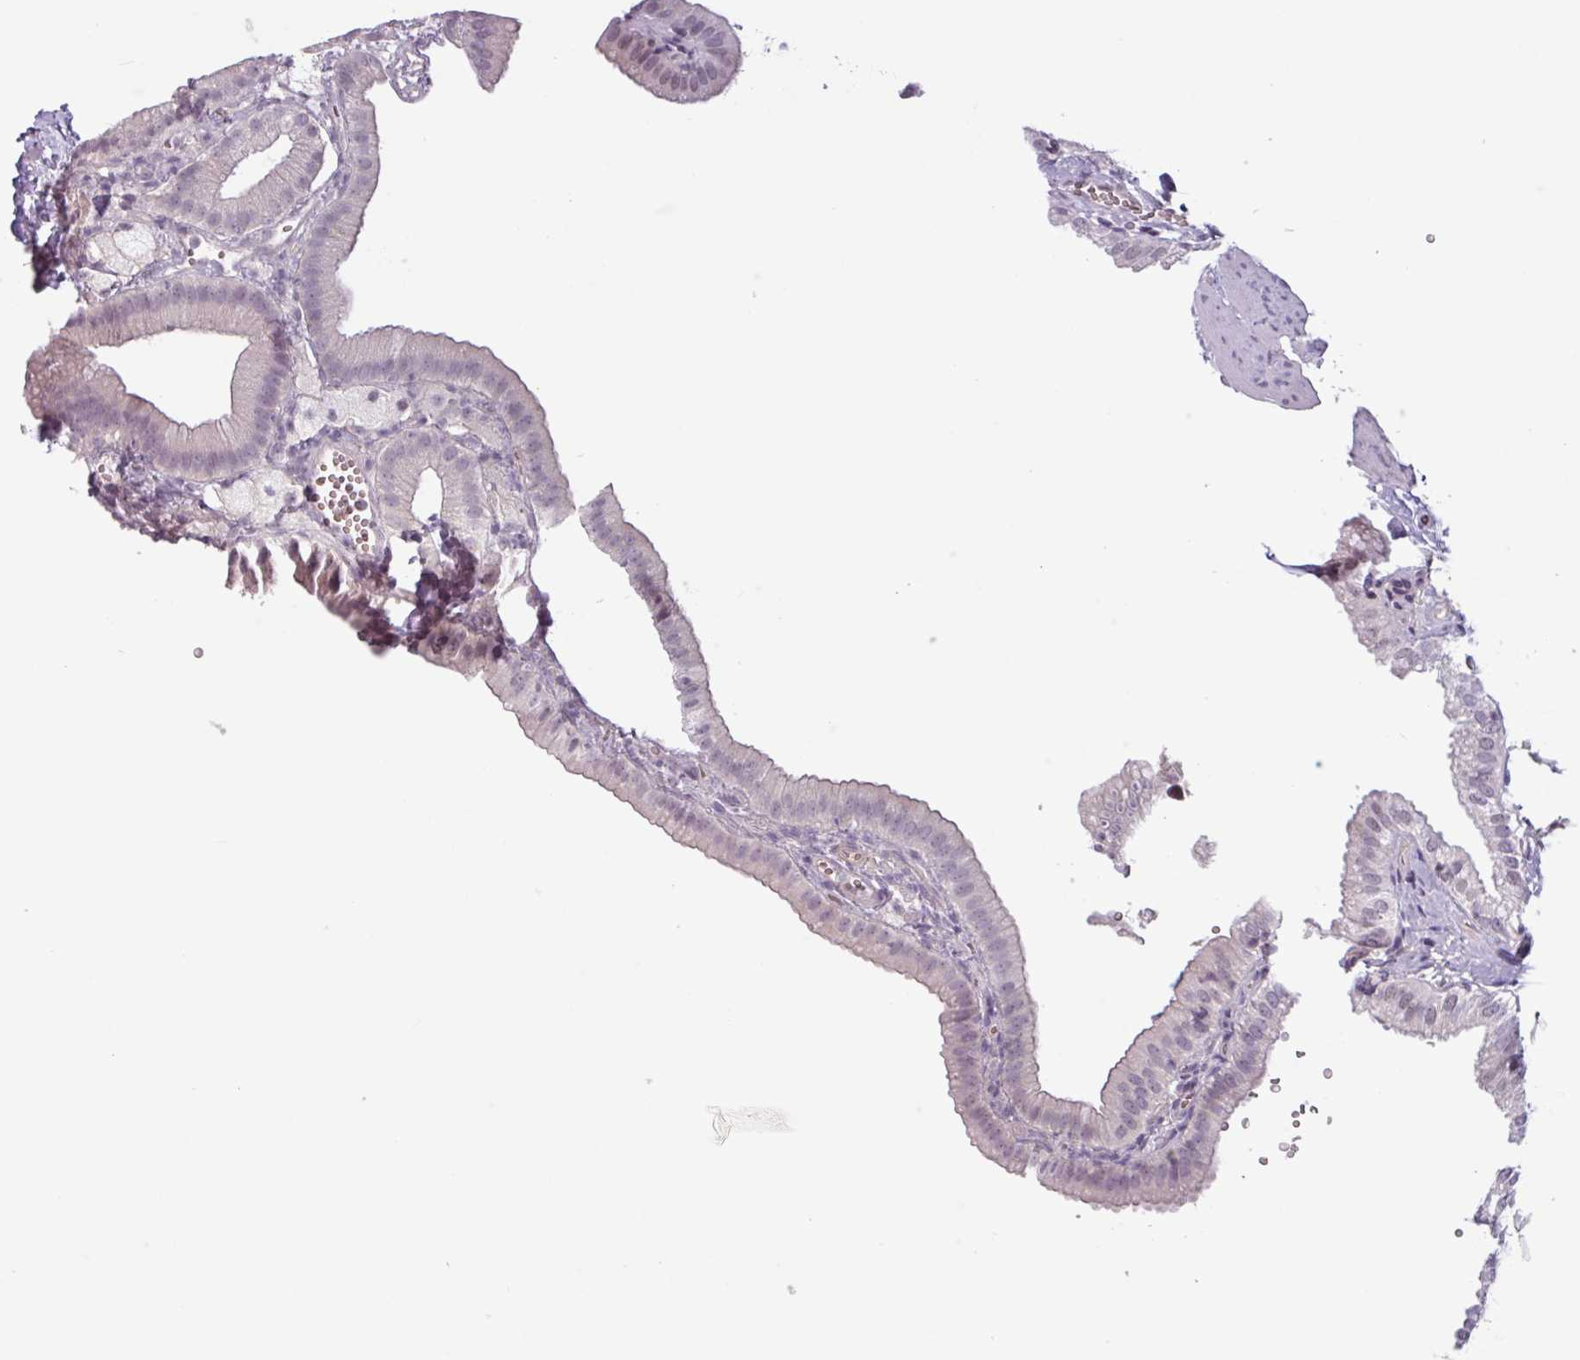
{"staining": {"intensity": "negative", "quantity": "none", "location": "none"}, "tissue": "gallbladder", "cell_type": "Glandular cells", "image_type": "normal", "snomed": [{"axis": "morphology", "description": "Normal tissue, NOS"}, {"axis": "topography", "description": "Gallbladder"}], "caption": "Micrograph shows no protein staining in glandular cells of unremarkable gallbladder.", "gene": "ZNF575", "patient": {"sex": "female", "age": 61}}